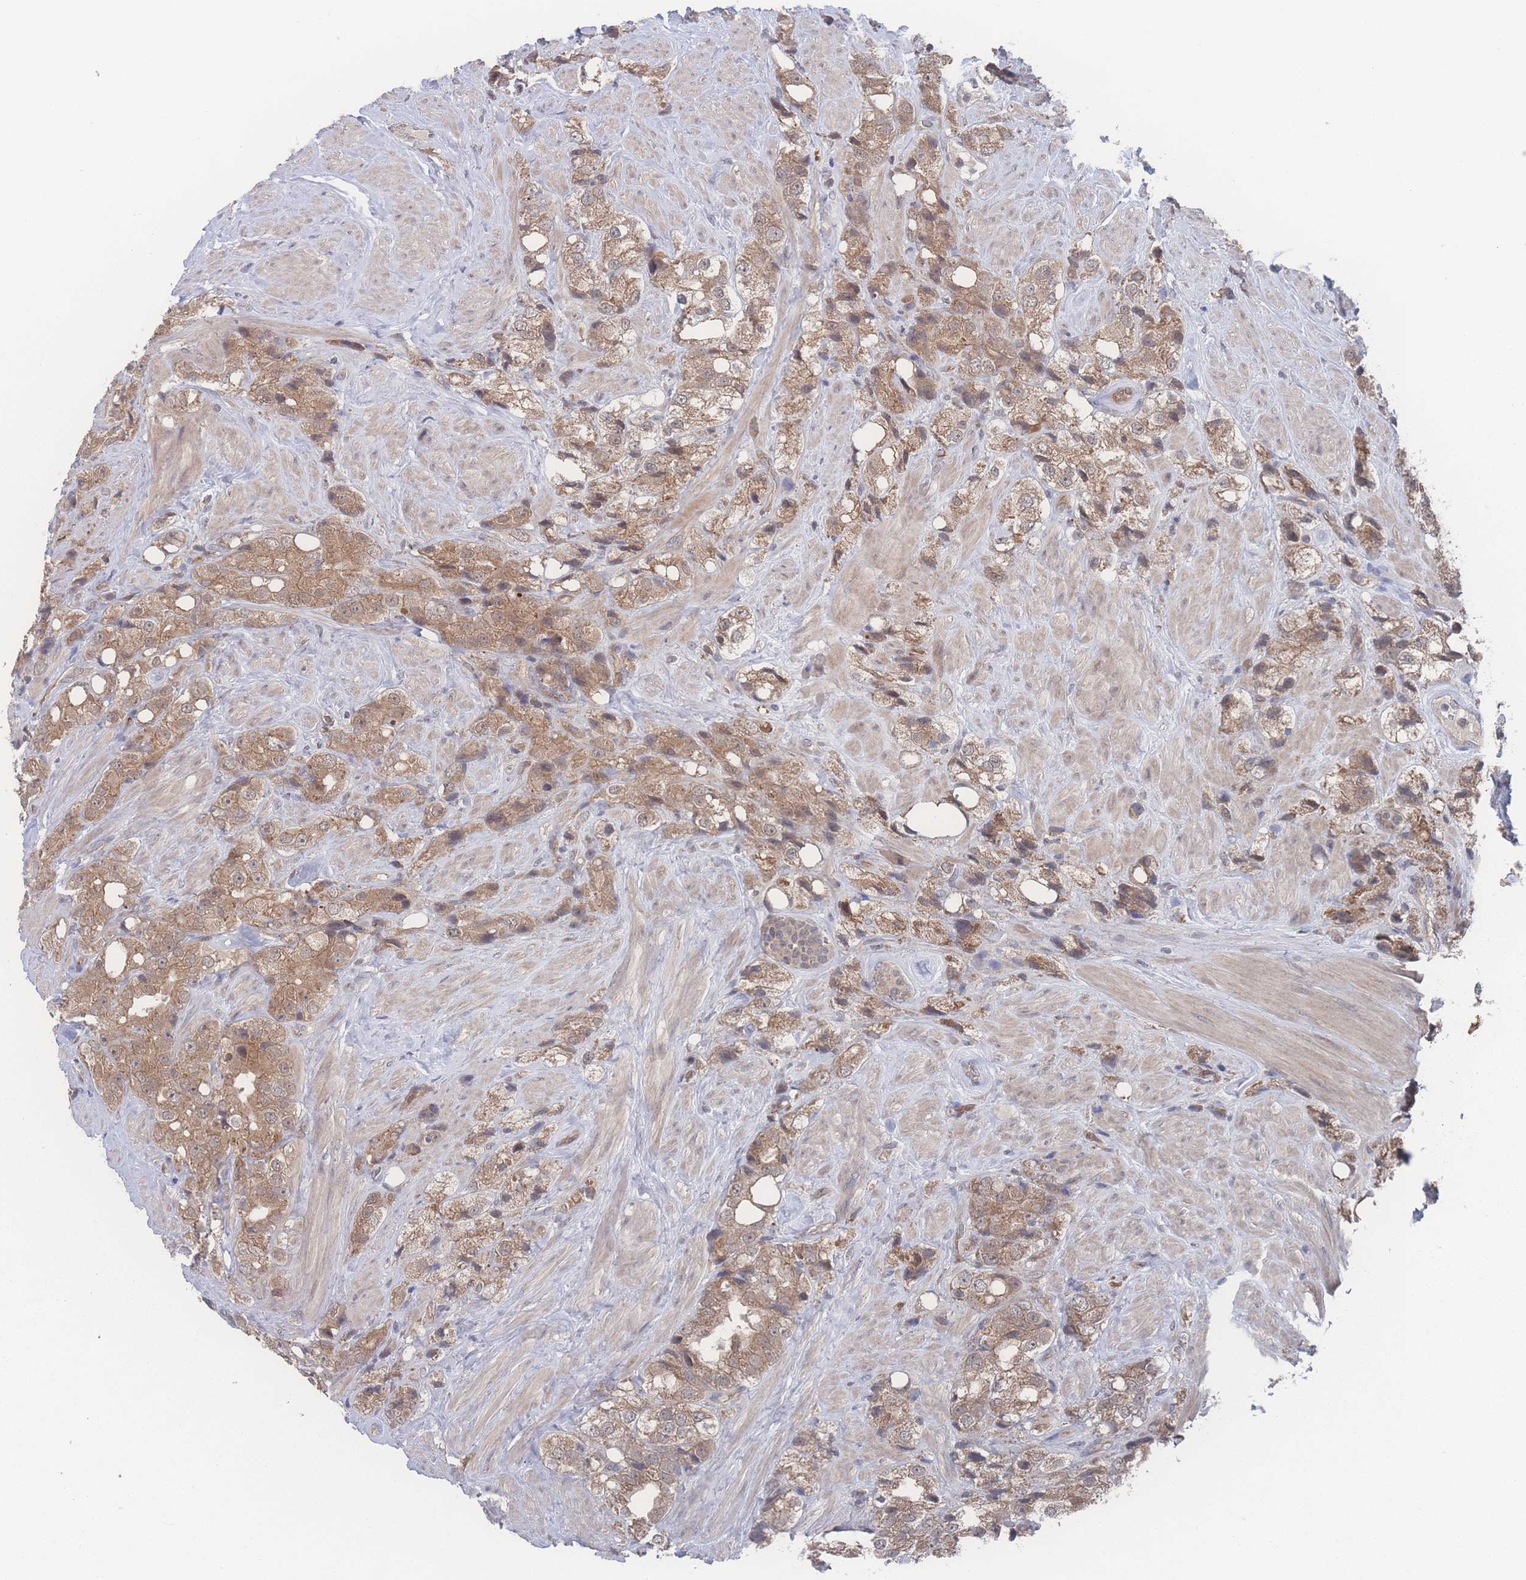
{"staining": {"intensity": "moderate", "quantity": ">75%", "location": "cytoplasmic/membranous"}, "tissue": "prostate cancer", "cell_type": "Tumor cells", "image_type": "cancer", "snomed": [{"axis": "morphology", "description": "Adenocarcinoma, NOS"}, {"axis": "topography", "description": "Prostate"}], "caption": "Tumor cells reveal moderate cytoplasmic/membranous expression in about >75% of cells in adenocarcinoma (prostate). The staining is performed using DAB (3,3'-diaminobenzidine) brown chromogen to label protein expression. The nuclei are counter-stained blue using hematoxylin.", "gene": "NBEAL1", "patient": {"sex": "male", "age": 79}}